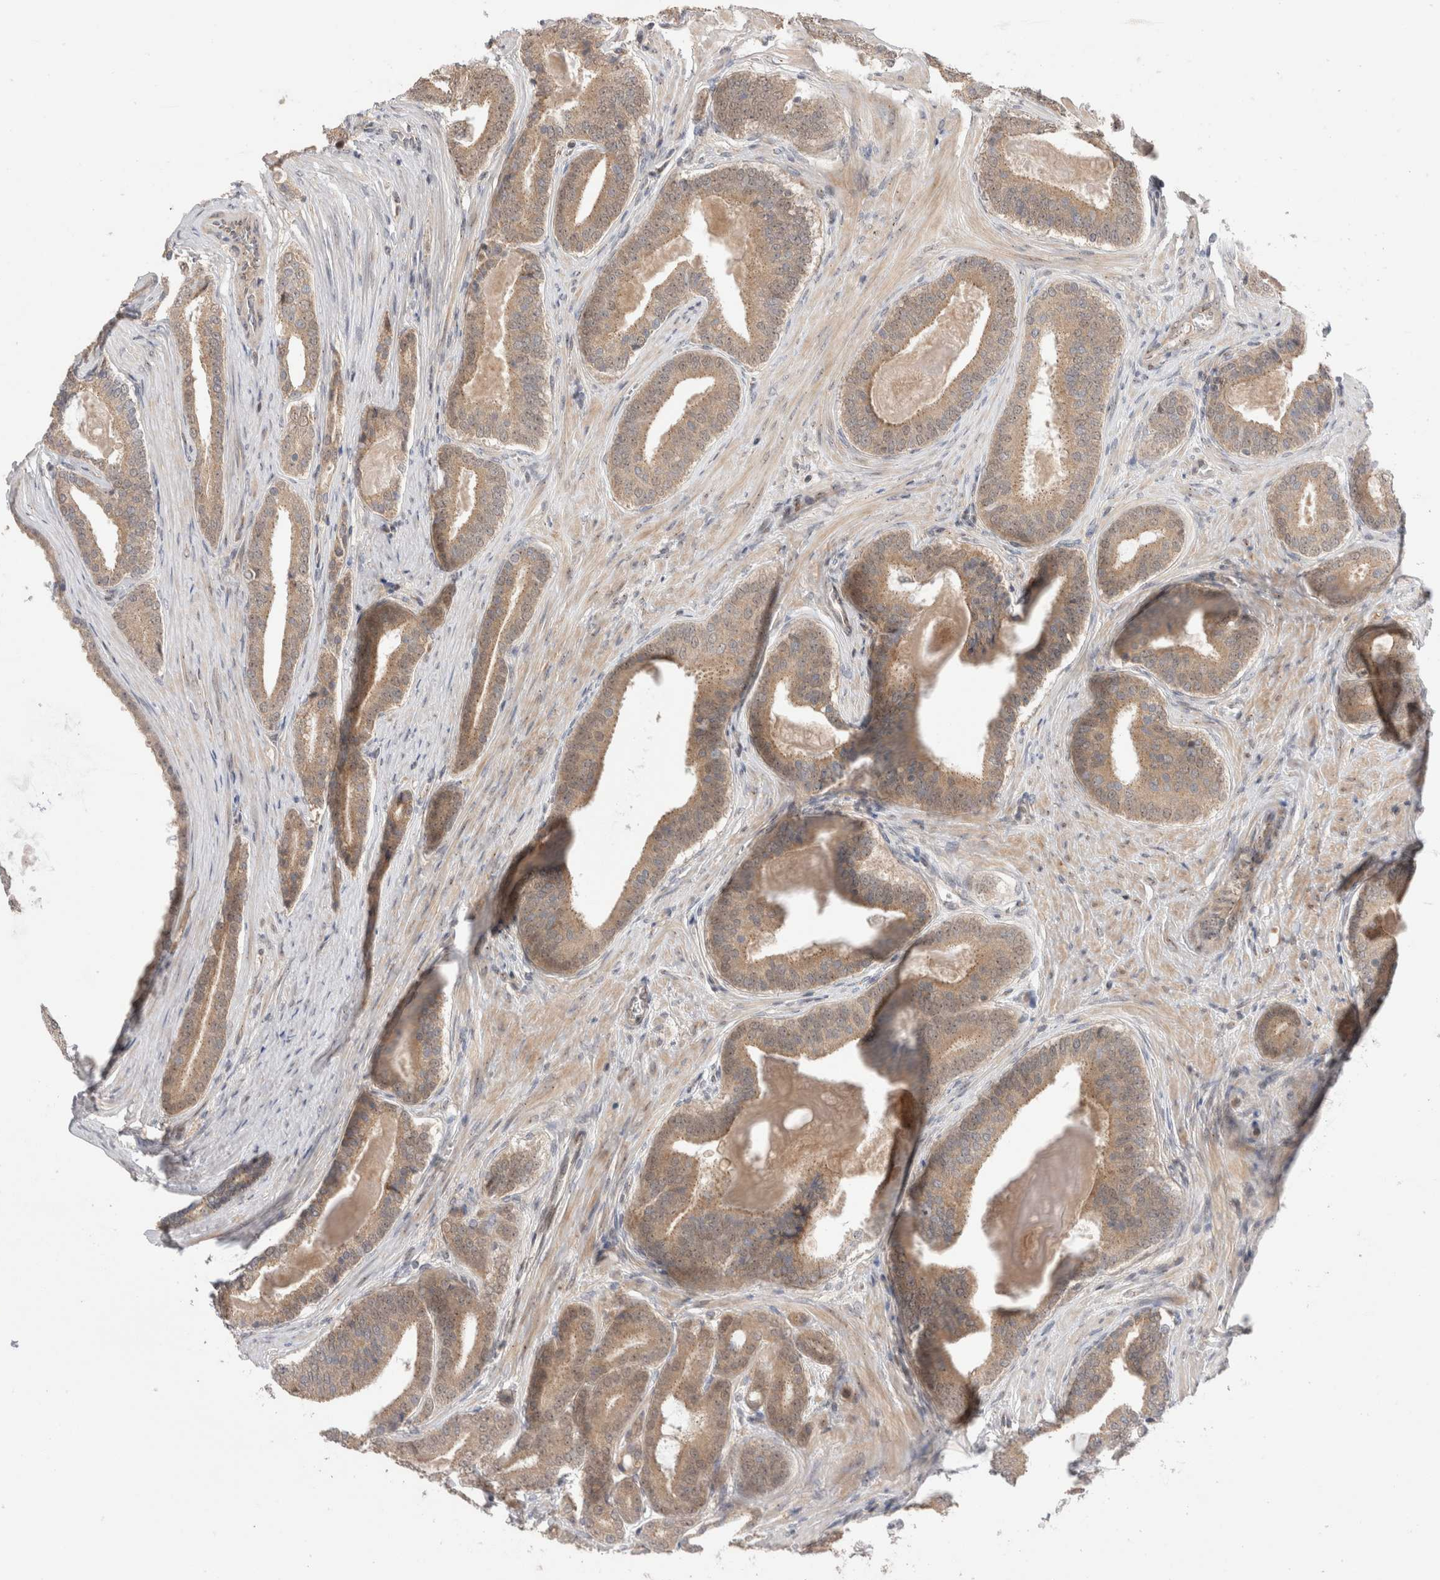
{"staining": {"intensity": "moderate", "quantity": ">75%", "location": "cytoplasmic/membranous"}, "tissue": "prostate cancer", "cell_type": "Tumor cells", "image_type": "cancer", "snomed": [{"axis": "morphology", "description": "Adenocarcinoma, High grade"}, {"axis": "topography", "description": "Prostate"}], "caption": "Prostate high-grade adenocarcinoma was stained to show a protein in brown. There is medium levels of moderate cytoplasmic/membranous staining in about >75% of tumor cells.", "gene": "SLC29A1", "patient": {"sex": "male", "age": 60}}